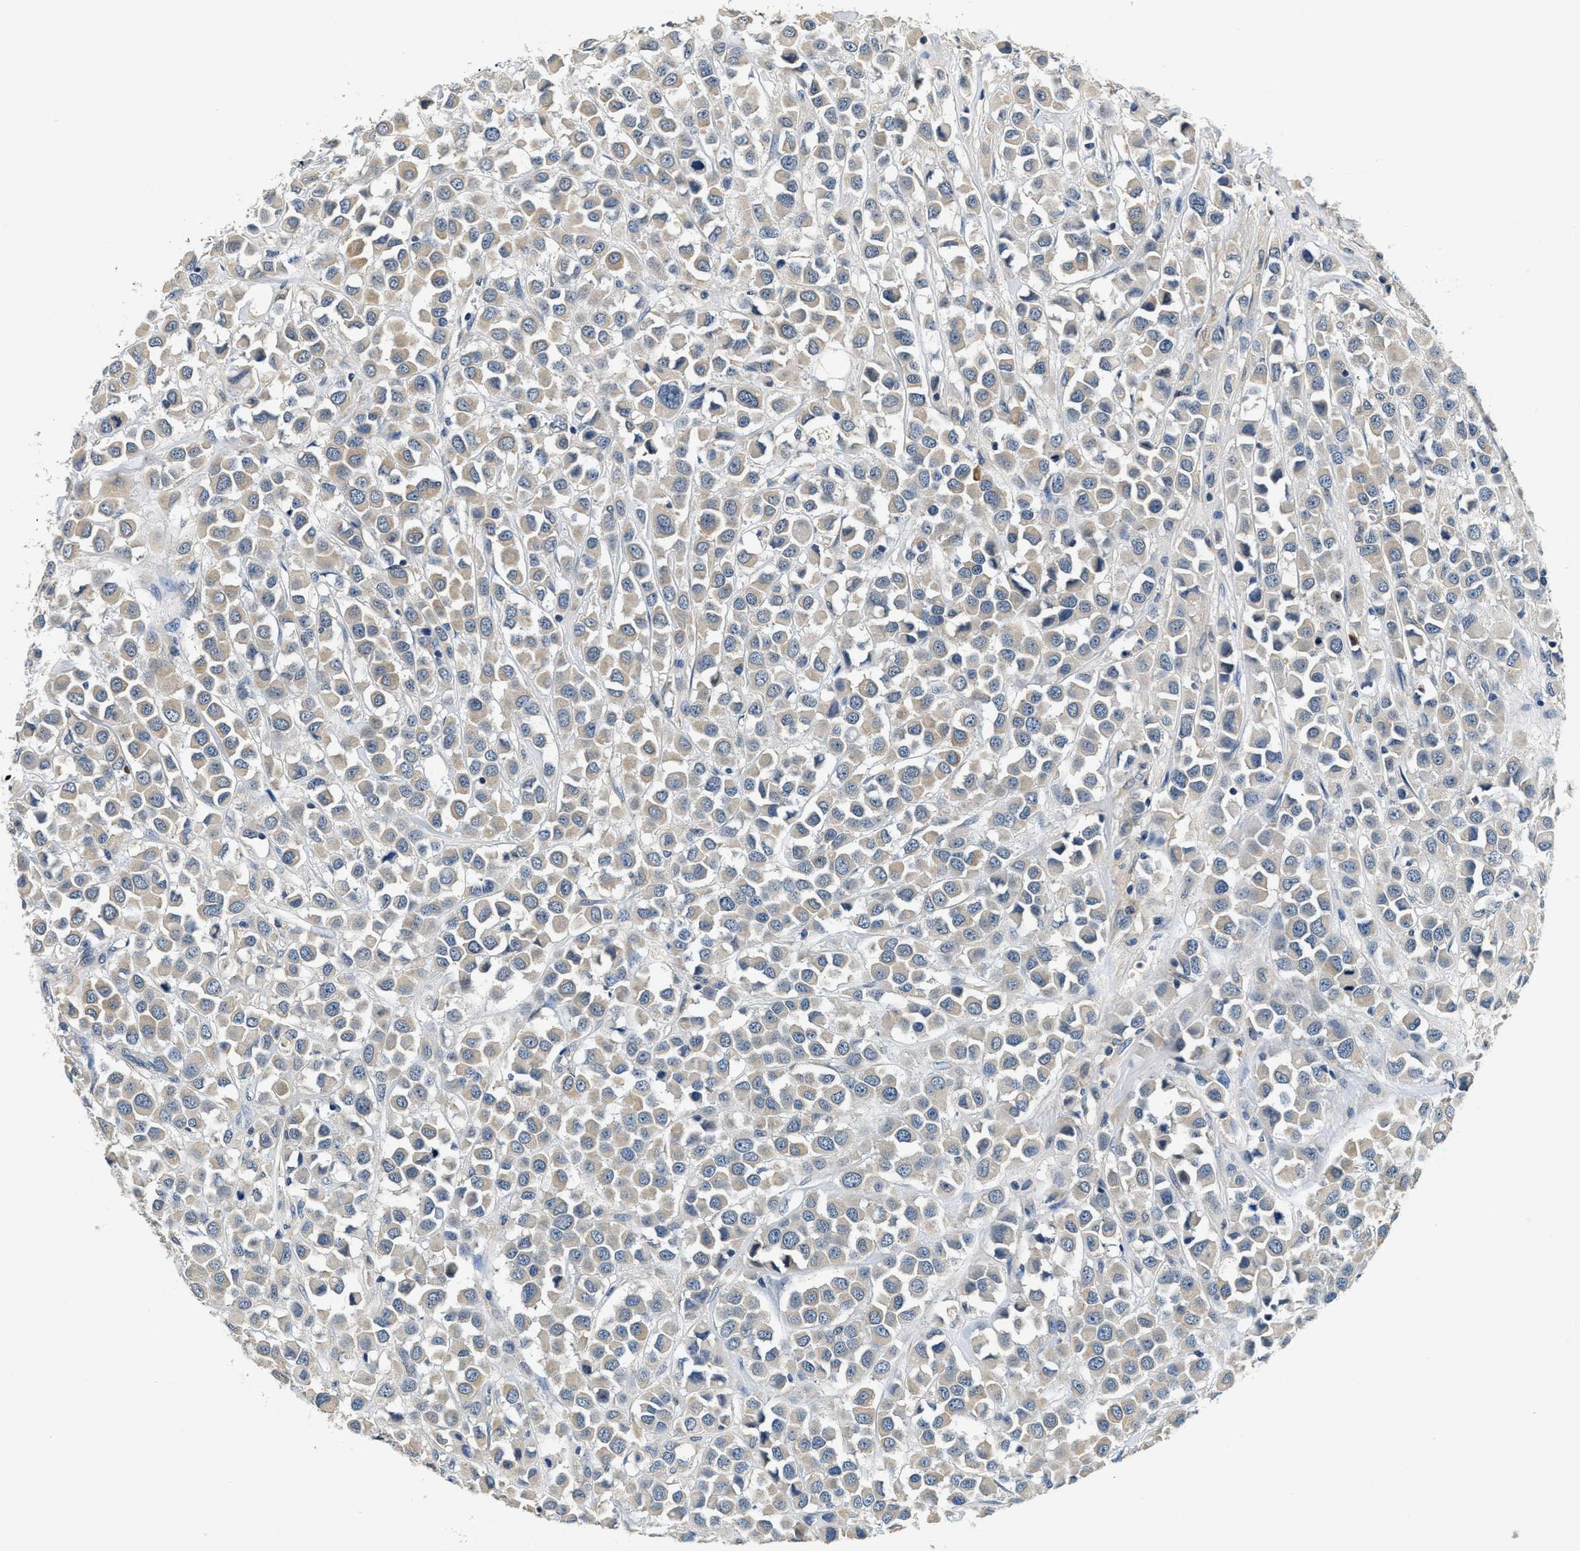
{"staining": {"intensity": "weak", "quantity": ">75%", "location": "cytoplasmic/membranous"}, "tissue": "breast cancer", "cell_type": "Tumor cells", "image_type": "cancer", "snomed": [{"axis": "morphology", "description": "Duct carcinoma"}, {"axis": "topography", "description": "Breast"}], "caption": "Protein staining of breast infiltrating ductal carcinoma tissue reveals weak cytoplasmic/membranous positivity in approximately >75% of tumor cells. Using DAB (brown) and hematoxylin (blue) stains, captured at high magnification using brightfield microscopy.", "gene": "ALDH3A2", "patient": {"sex": "female", "age": 61}}